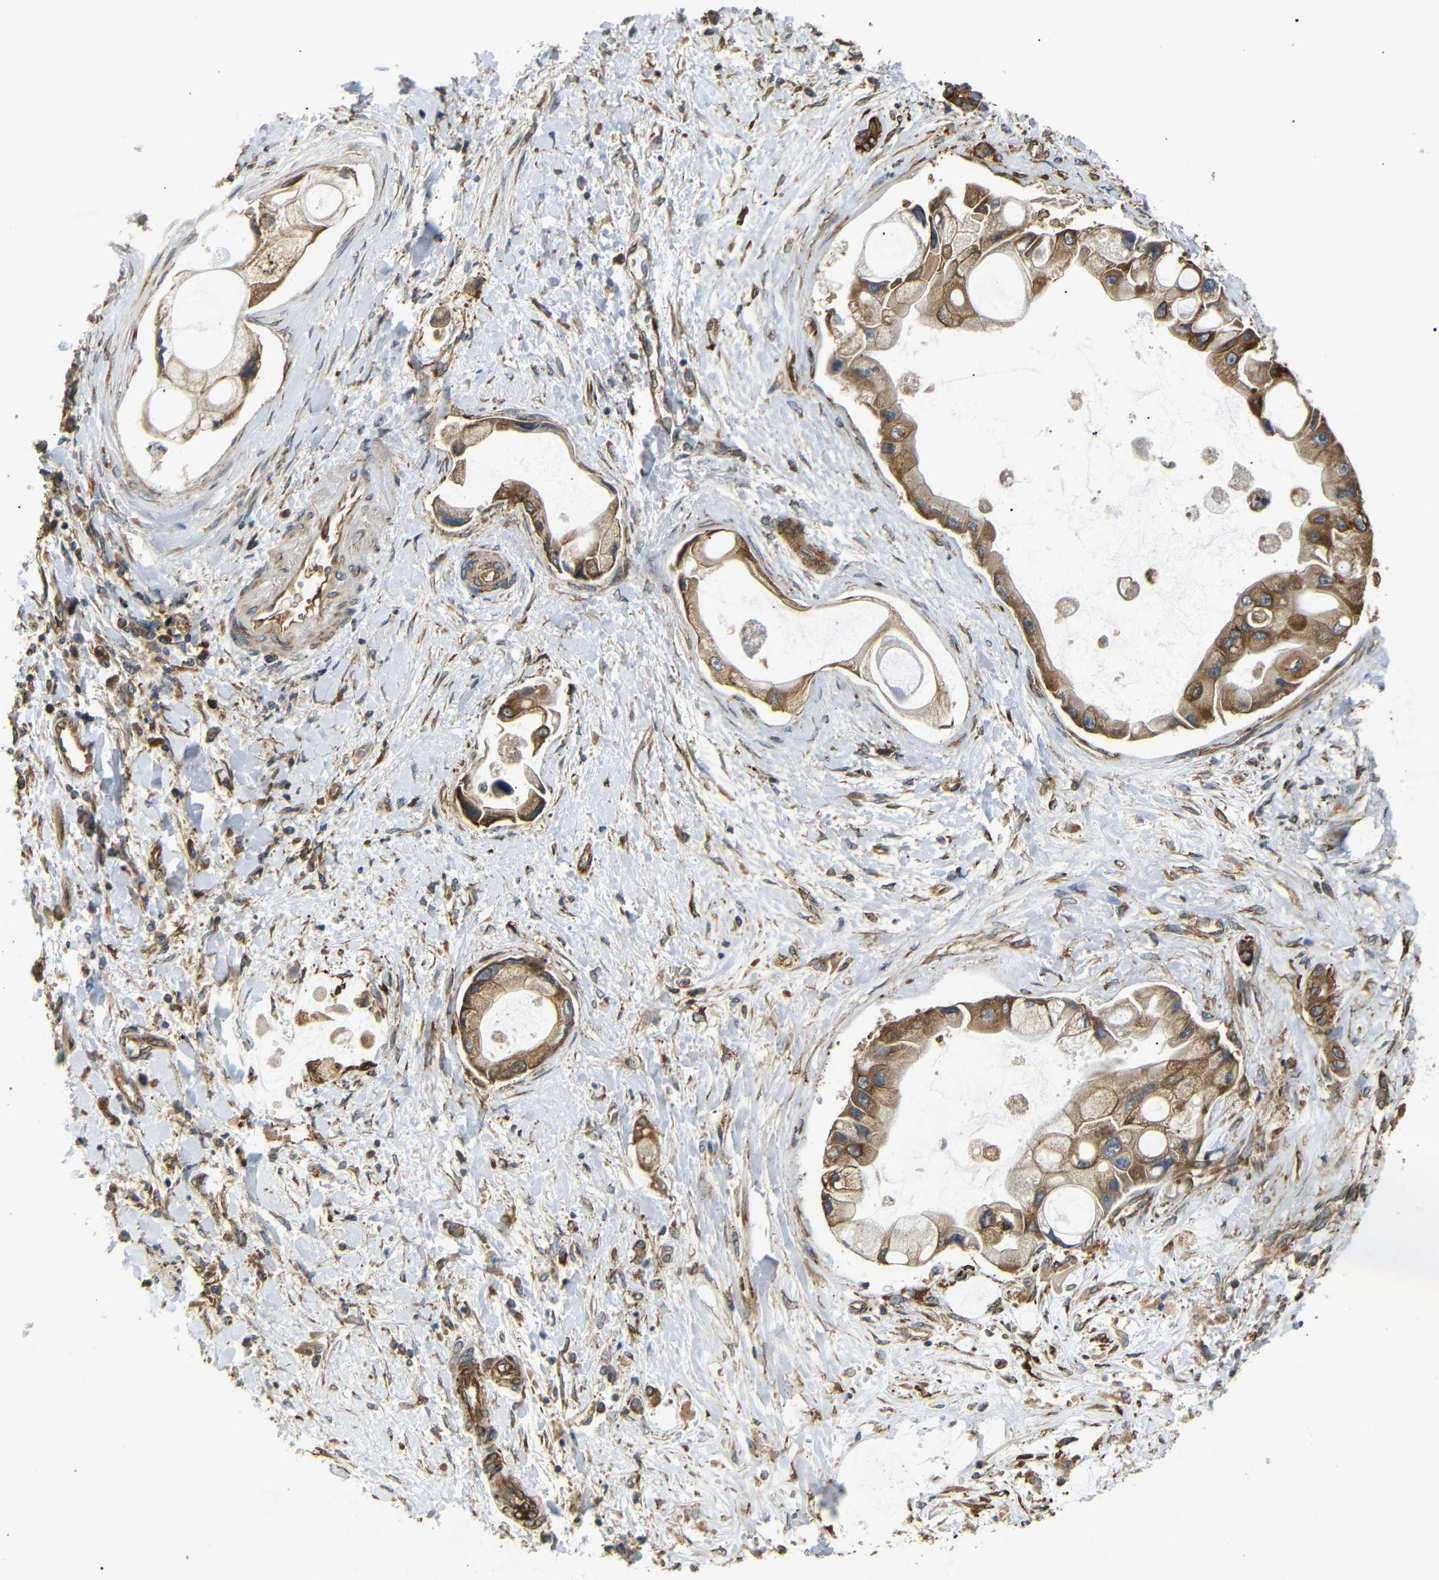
{"staining": {"intensity": "moderate", "quantity": ">75%", "location": "cytoplasmic/membranous"}, "tissue": "liver cancer", "cell_type": "Tumor cells", "image_type": "cancer", "snomed": [{"axis": "morphology", "description": "Cholangiocarcinoma"}, {"axis": "topography", "description": "Liver"}], "caption": "Immunohistochemical staining of human liver cholangiocarcinoma shows medium levels of moderate cytoplasmic/membranous expression in approximately >75% of tumor cells.", "gene": "BTF3", "patient": {"sex": "male", "age": 50}}